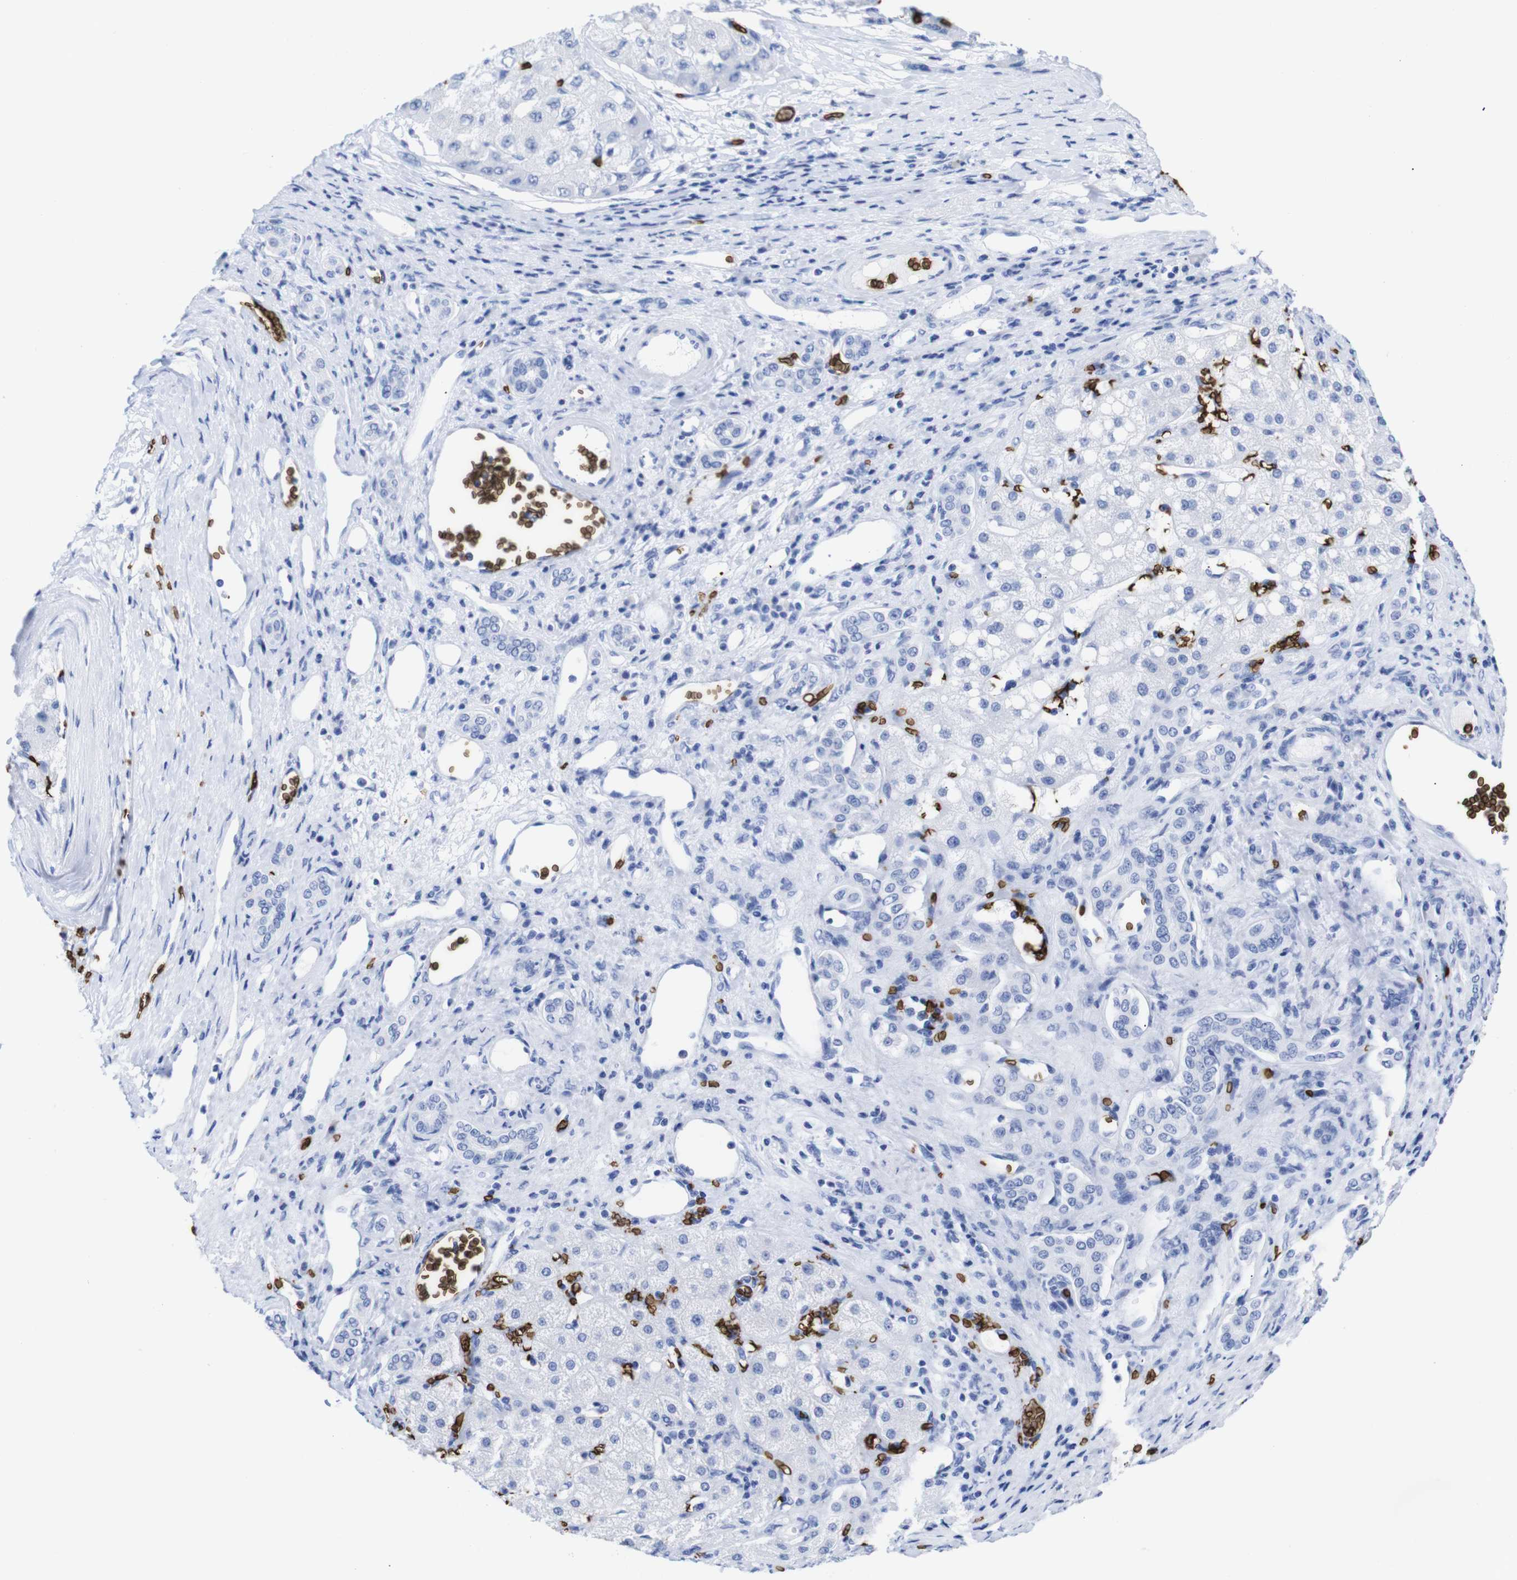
{"staining": {"intensity": "negative", "quantity": "none", "location": "none"}, "tissue": "liver cancer", "cell_type": "Tumor cells", "image_type": "cancer", "snomed": [{"axis": "morphology", "description": "Carcinoma, Hepatocellular, NOS"}, {"axis": "topography", "description": "Liver"}], "caption": "Immunohistochemical staining of human liver hepatocellular carcinoma shows no significant positivity in tumor cells. Brightfield microscopy of immunohistochemistry stained with DAB (3,3'-diaminobenzidine) (brown) and hematoxylin (blue), captured at high magnification.", "gene": "S1PR2", "patient": {"sex": "male", "age": 80}}